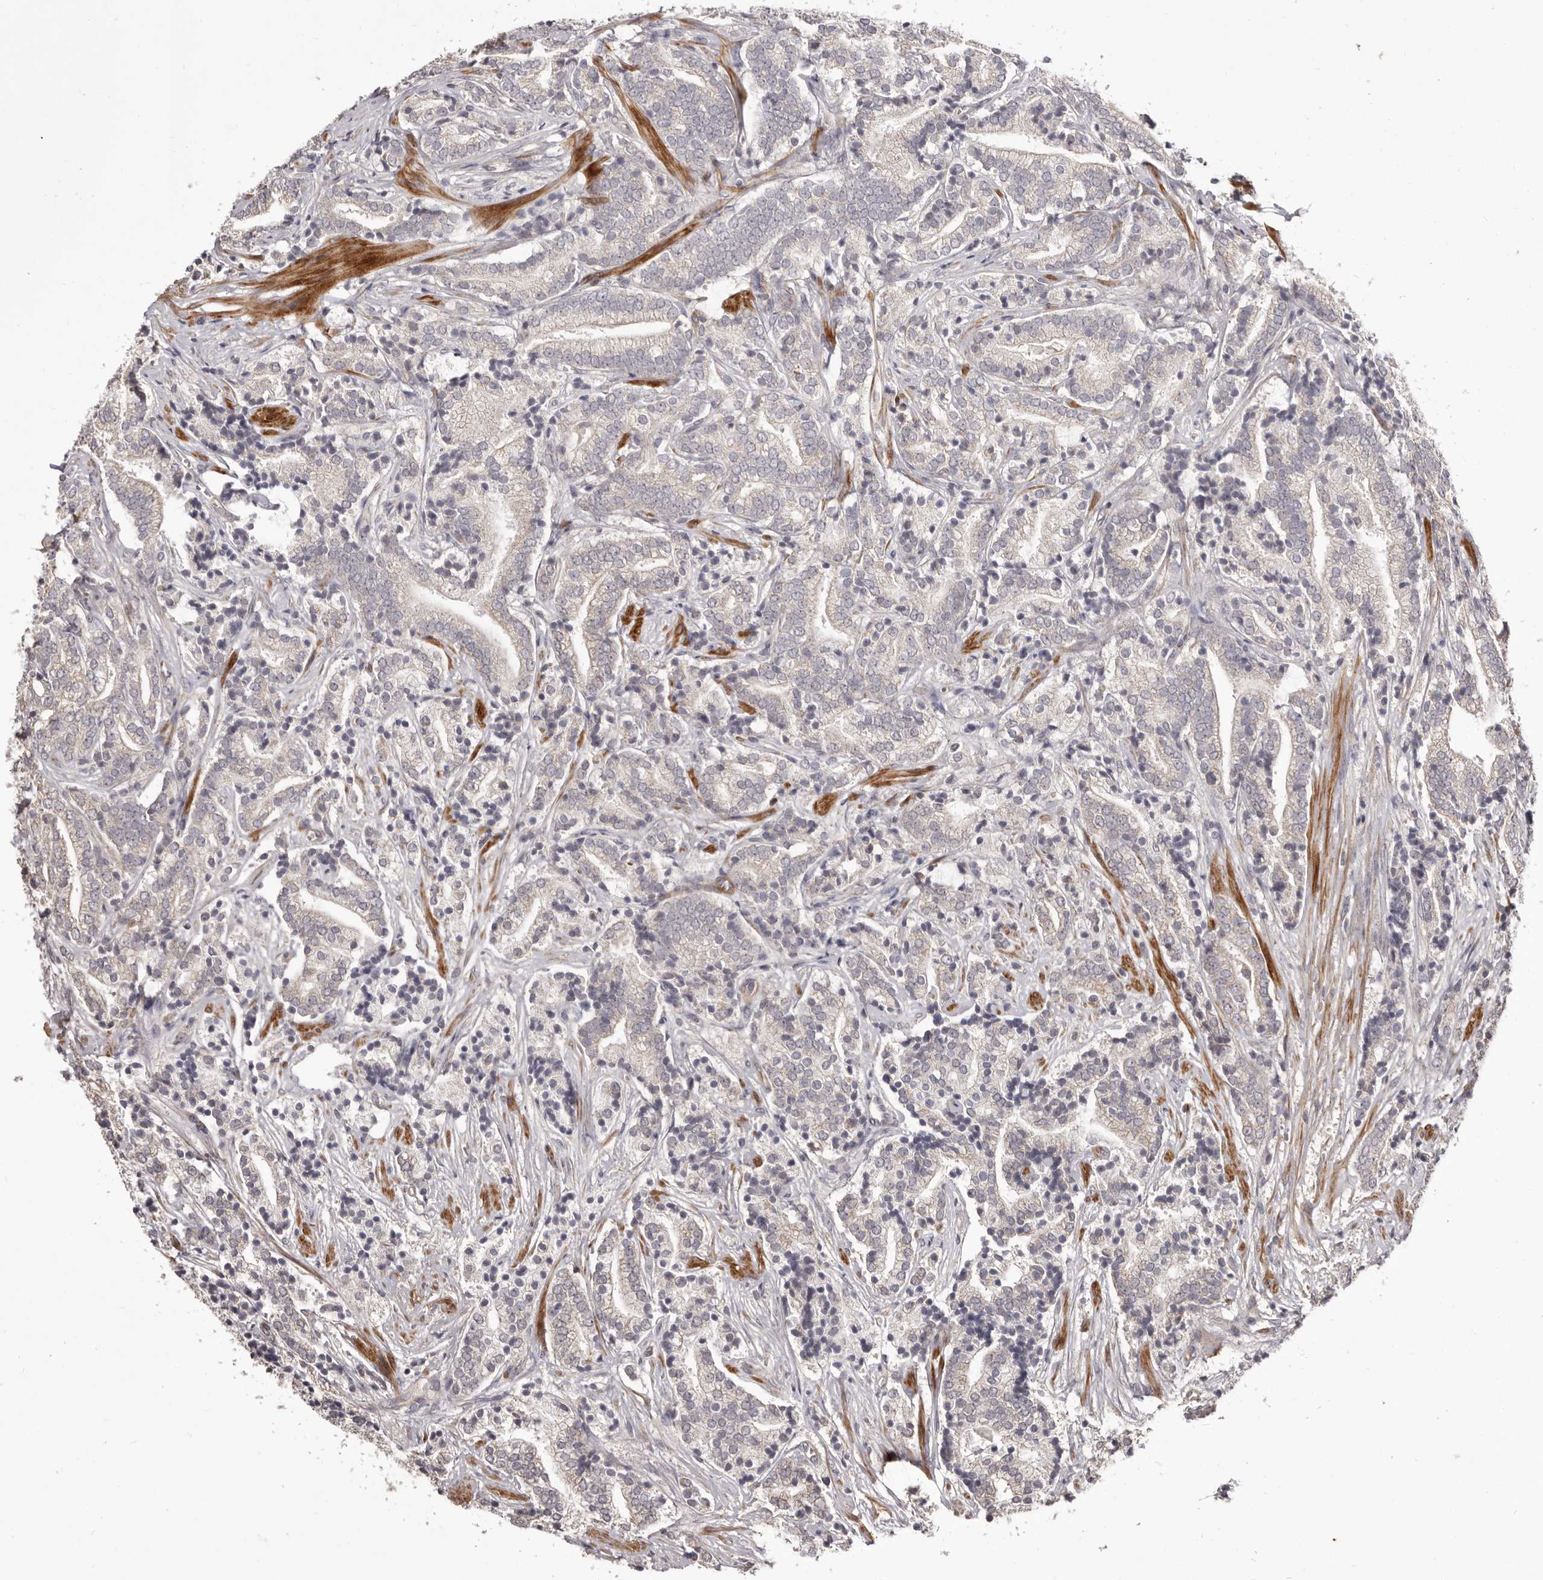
{"staining": {"intensity": "negative", "quantity": "none", "location": "none"}, "tissue": "prostate cancer", "cell_type": "Tumor cells", "image_type": "cancer", "snomed": [{"axis": "morphology", "description": "Adenocarcinoma, High grade"}, {"axis": "topography", "description": "Prostate"}], "caption": "DAB (3,3'-diaminobenzidine) immunohistochemical staining of prostate cancer (high-grade adenocarcinoma) reveals no significant expression in tumor cells.", "gene": "HRH1", "patient": {"sex": "male", "age": 57}}